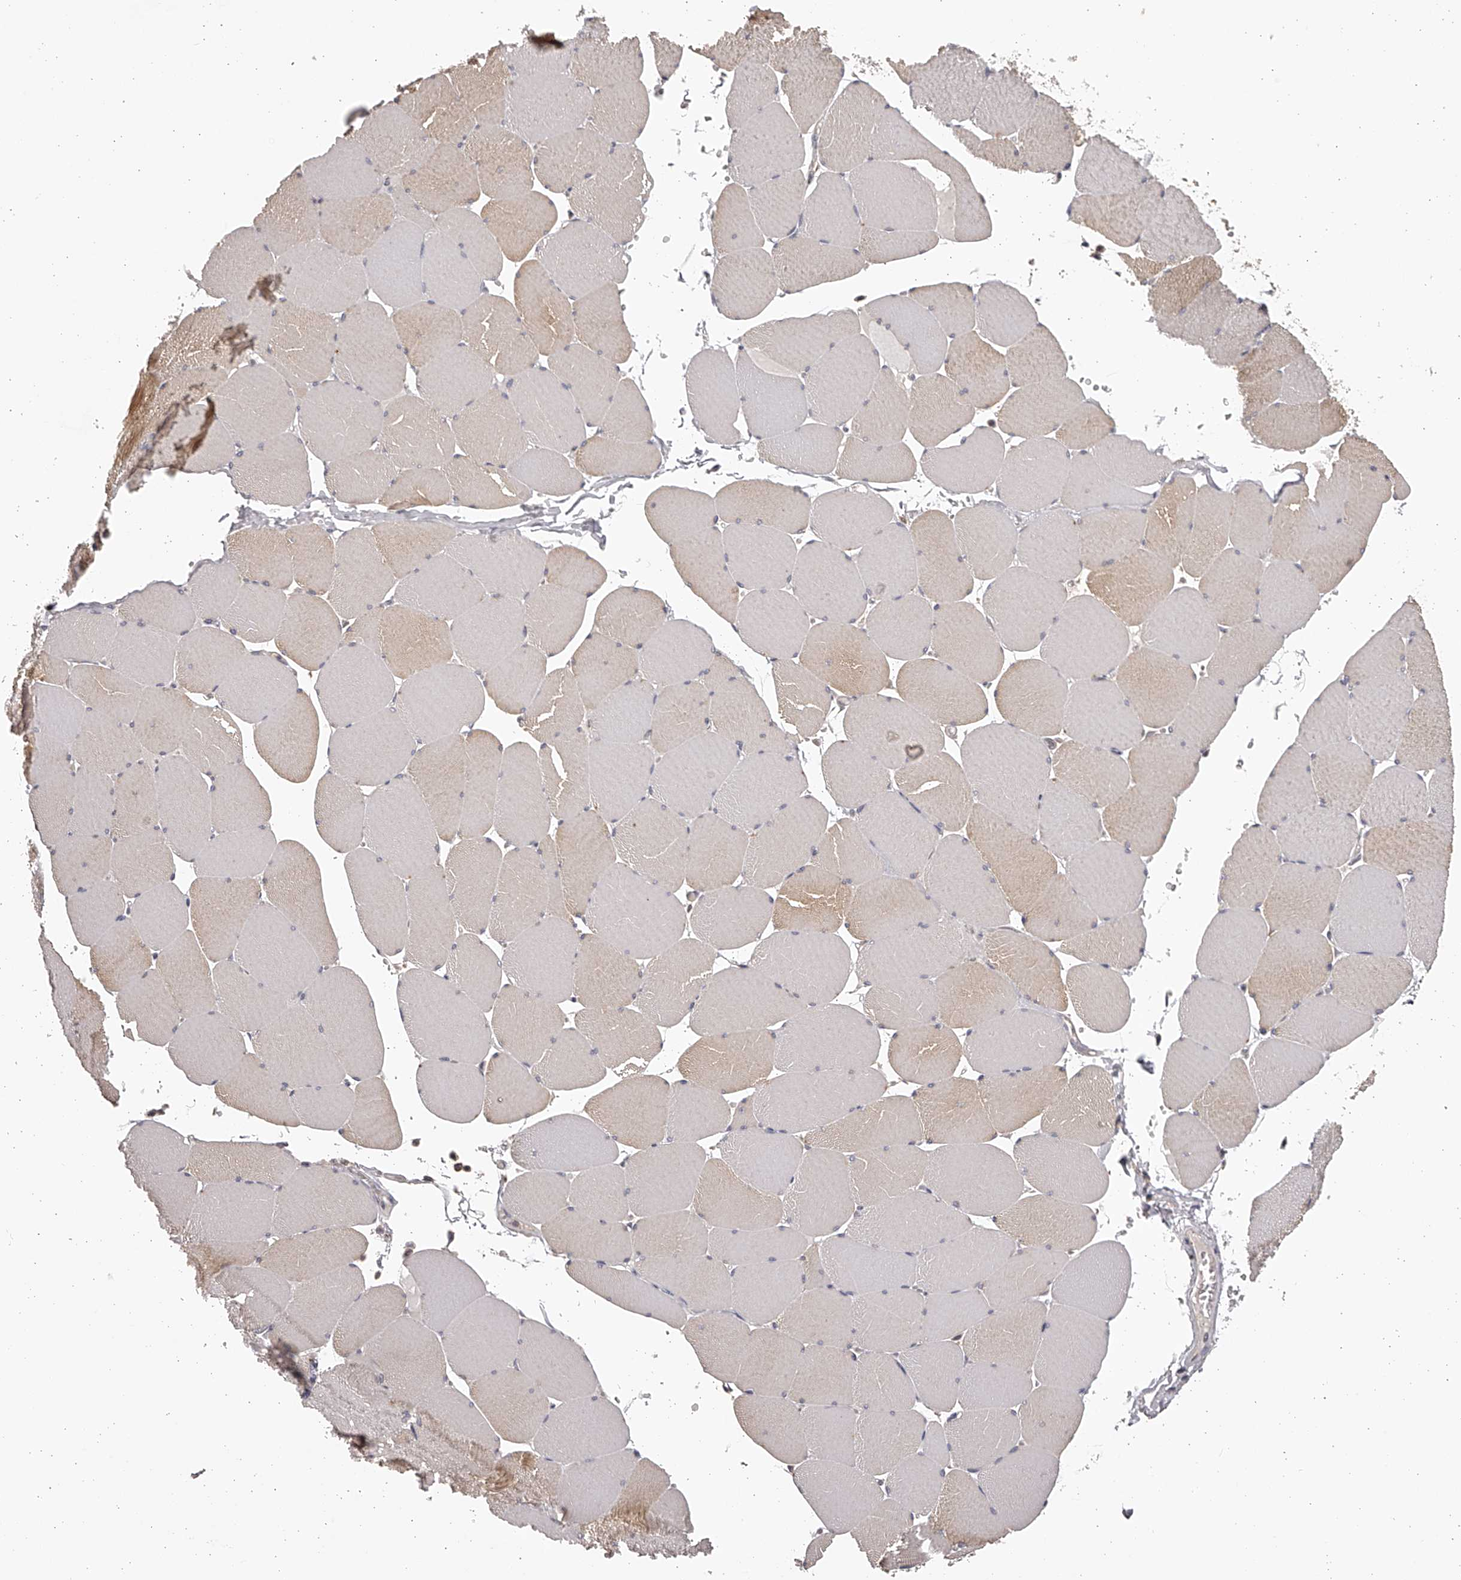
{"staining": {"intensity": "moderate", "quantity": "<25%", "location": "cytoplasmic/membranous"}, "tissue": "skeletal muscle", "cell_type": "Myocytes", "image_type": "normal", "snomed": [{"axis": "morphology", "description": "Normal tissue, NOS"}, {"axis": "topography", "description": "Skeletal muscle"}, {"axis": "topography", "description": "Head-Neck"}], "caption": "Brown immunohistochemical staining in benign human skeletal muscle displays moderate cytoplasmic/membranous staining in approximately <25% of myocytes. The staining was performed using DAB to visualize the protein expression in brown, while the nuclei were stained in blue with hematoxylin (Magnification: 20x).", "gene": "TNN", "patient": {"sex": "male", "age": 66}}